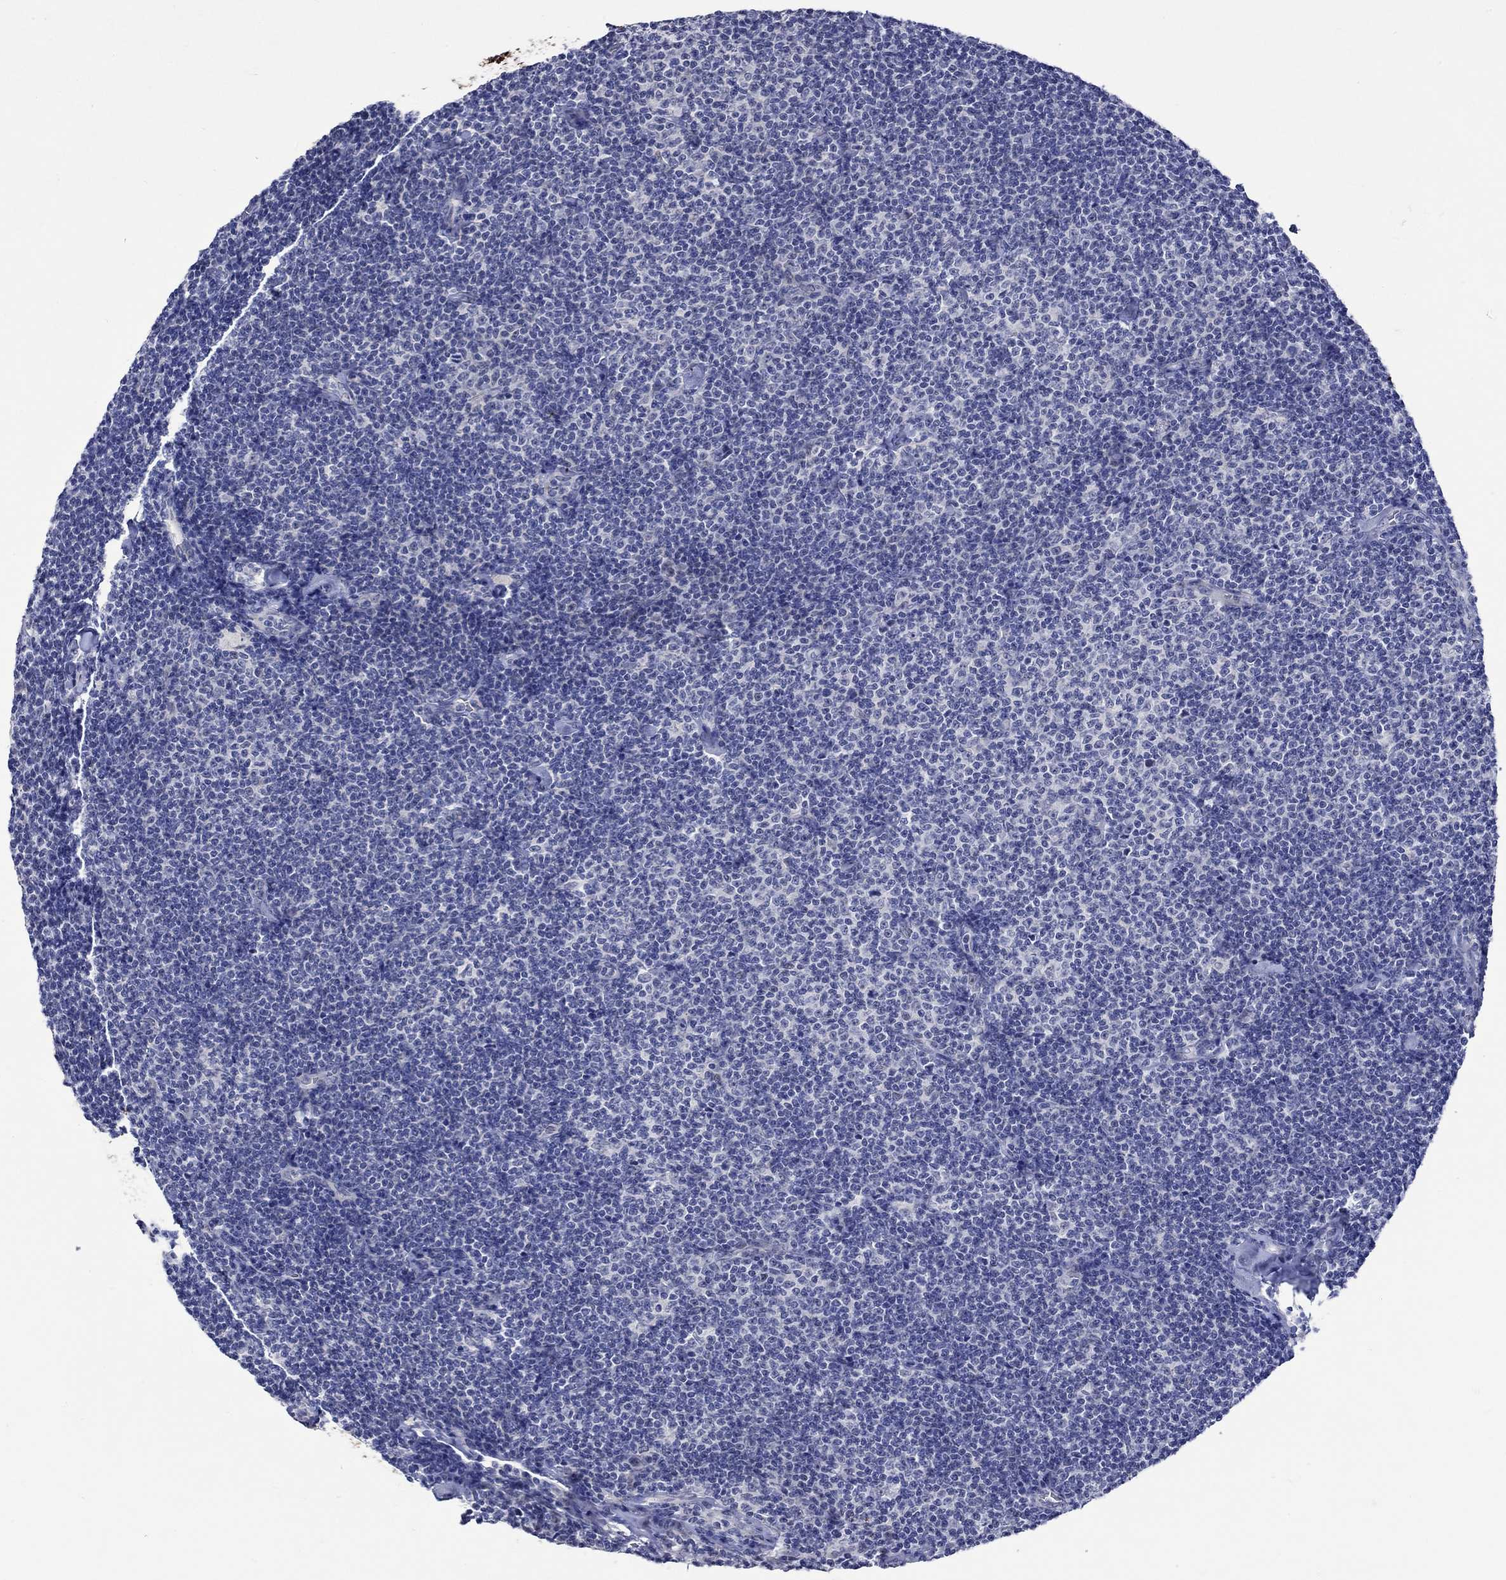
{"staining": {"intensity": "negative", "quantity": "none", "location": "none"}, "tissue": "lymphoma", "cell_type": "Tumor cells", "image_type": "cancer", "snomed": [{"axis": "morphology", "description": "Malignant lymphoma, non-Hodgkin's type, Low grade"}, {"axis": "topography", "description": "Lymph node"}], "caption": "High magnification brightfield microscopy of malignant lymphoma, non-Hodgkin's type (low-grade) stained with DAB (3,3'-diaminobenzidine) (brown) and counterstained with hematoxylin (blue): tumor cells show no significant positivity. (Stains: DAB (3,3'-diaminobenzidine) immunohistochemistry (IHC) with hematoxylin counter stain, Microscopy: brightfield microscopy at high magnification).", "gene": "CRYAB", "patient": {"sex": "male", "age": 81}}